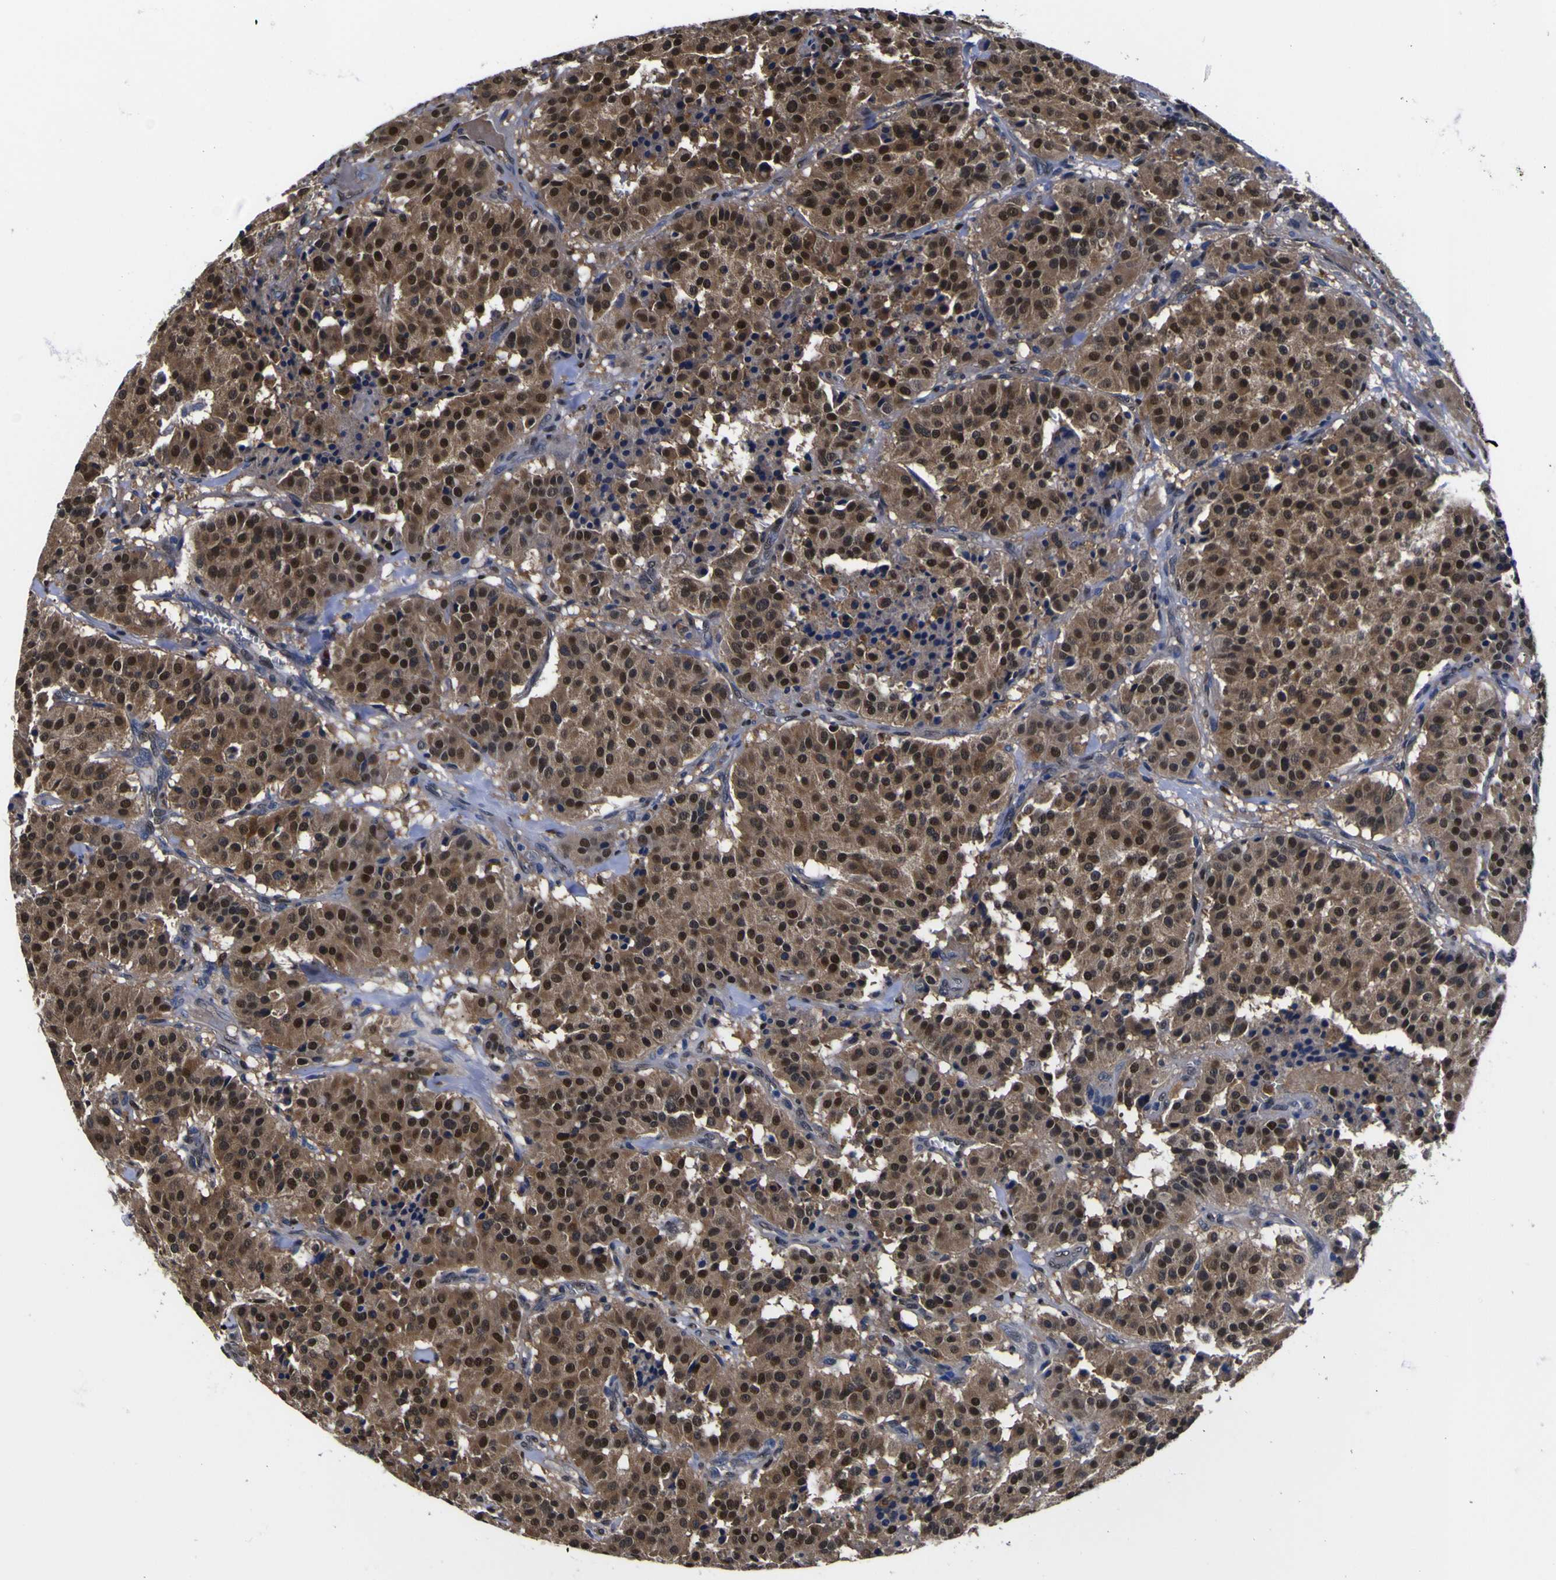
{"staining": {"intensity": "strong", "quantity": ">75%", "location": "cytoplasmic/membranous,nuclear"}, "tissue": "carcinoid", "cell_type": "Tumor cells", "image_type": "cancer", "snomed": [{"axis": "morphology", "description": "Carcinoid, malignant, NOS"}, {"axis": "topography", "description": "Lung"}], "caption": "Approximately >75% of tumor cells in human carcinoid (malignant) exhibit strong cytoplasmic/membranous and nuclear protein expression as visualized by brown immunohistochemical staining.", "gene": "FAM110B", "patient": {"sex": "male", "age": 30}}